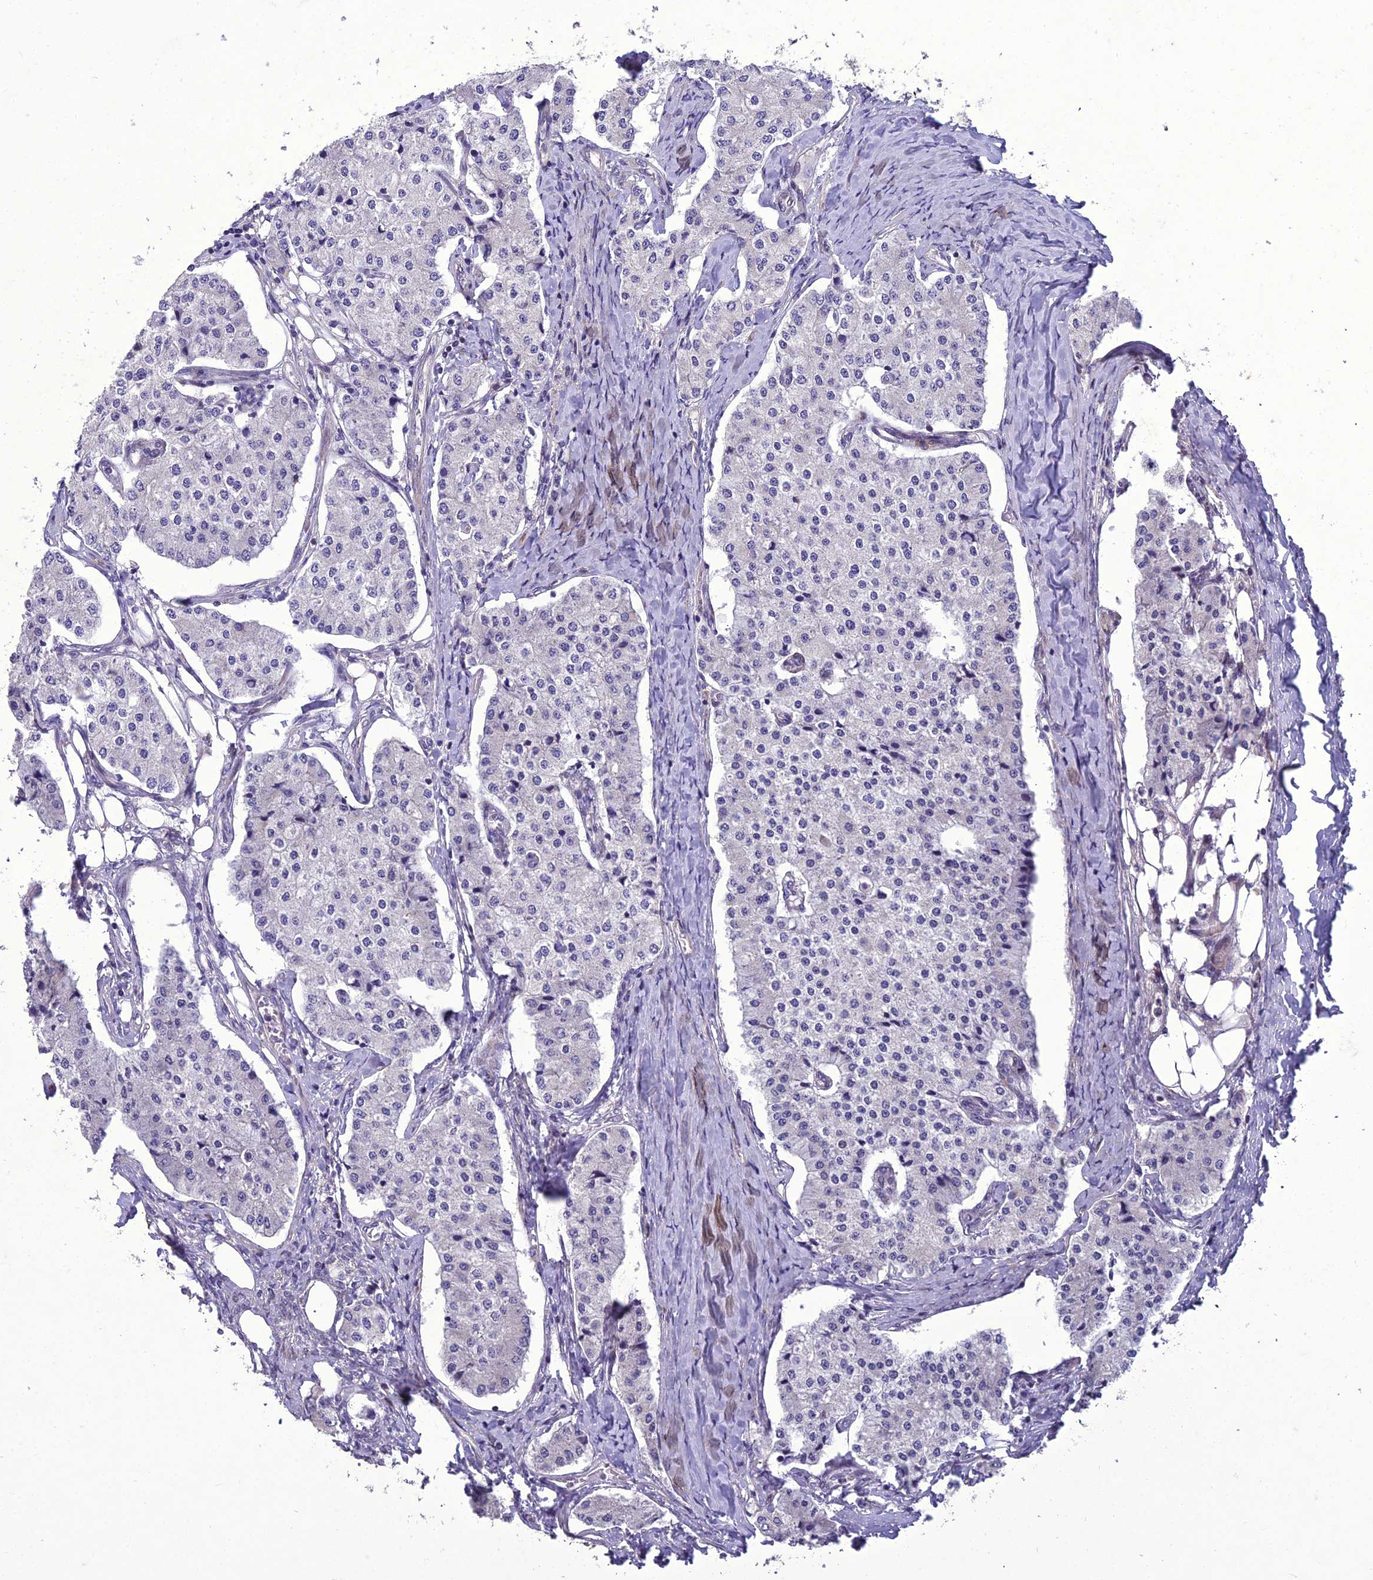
{"staining": {"intensity": "negative", "quantity": "none", "location": "none"}, "tissue": "carcinoid", "cell_type": "Tumor cells", "image_type": "cancer", "snomed": [{"axis": "morphology", "description": "Carcinoid, malignant, NOS"}, {"axis": "topography", "description": "Colon"}], "caption": "There is no significant positivity in tumor cells of carcinoid.", "gene": "ADIPOR2", "patient": {"sex": "female", "age": 52}}